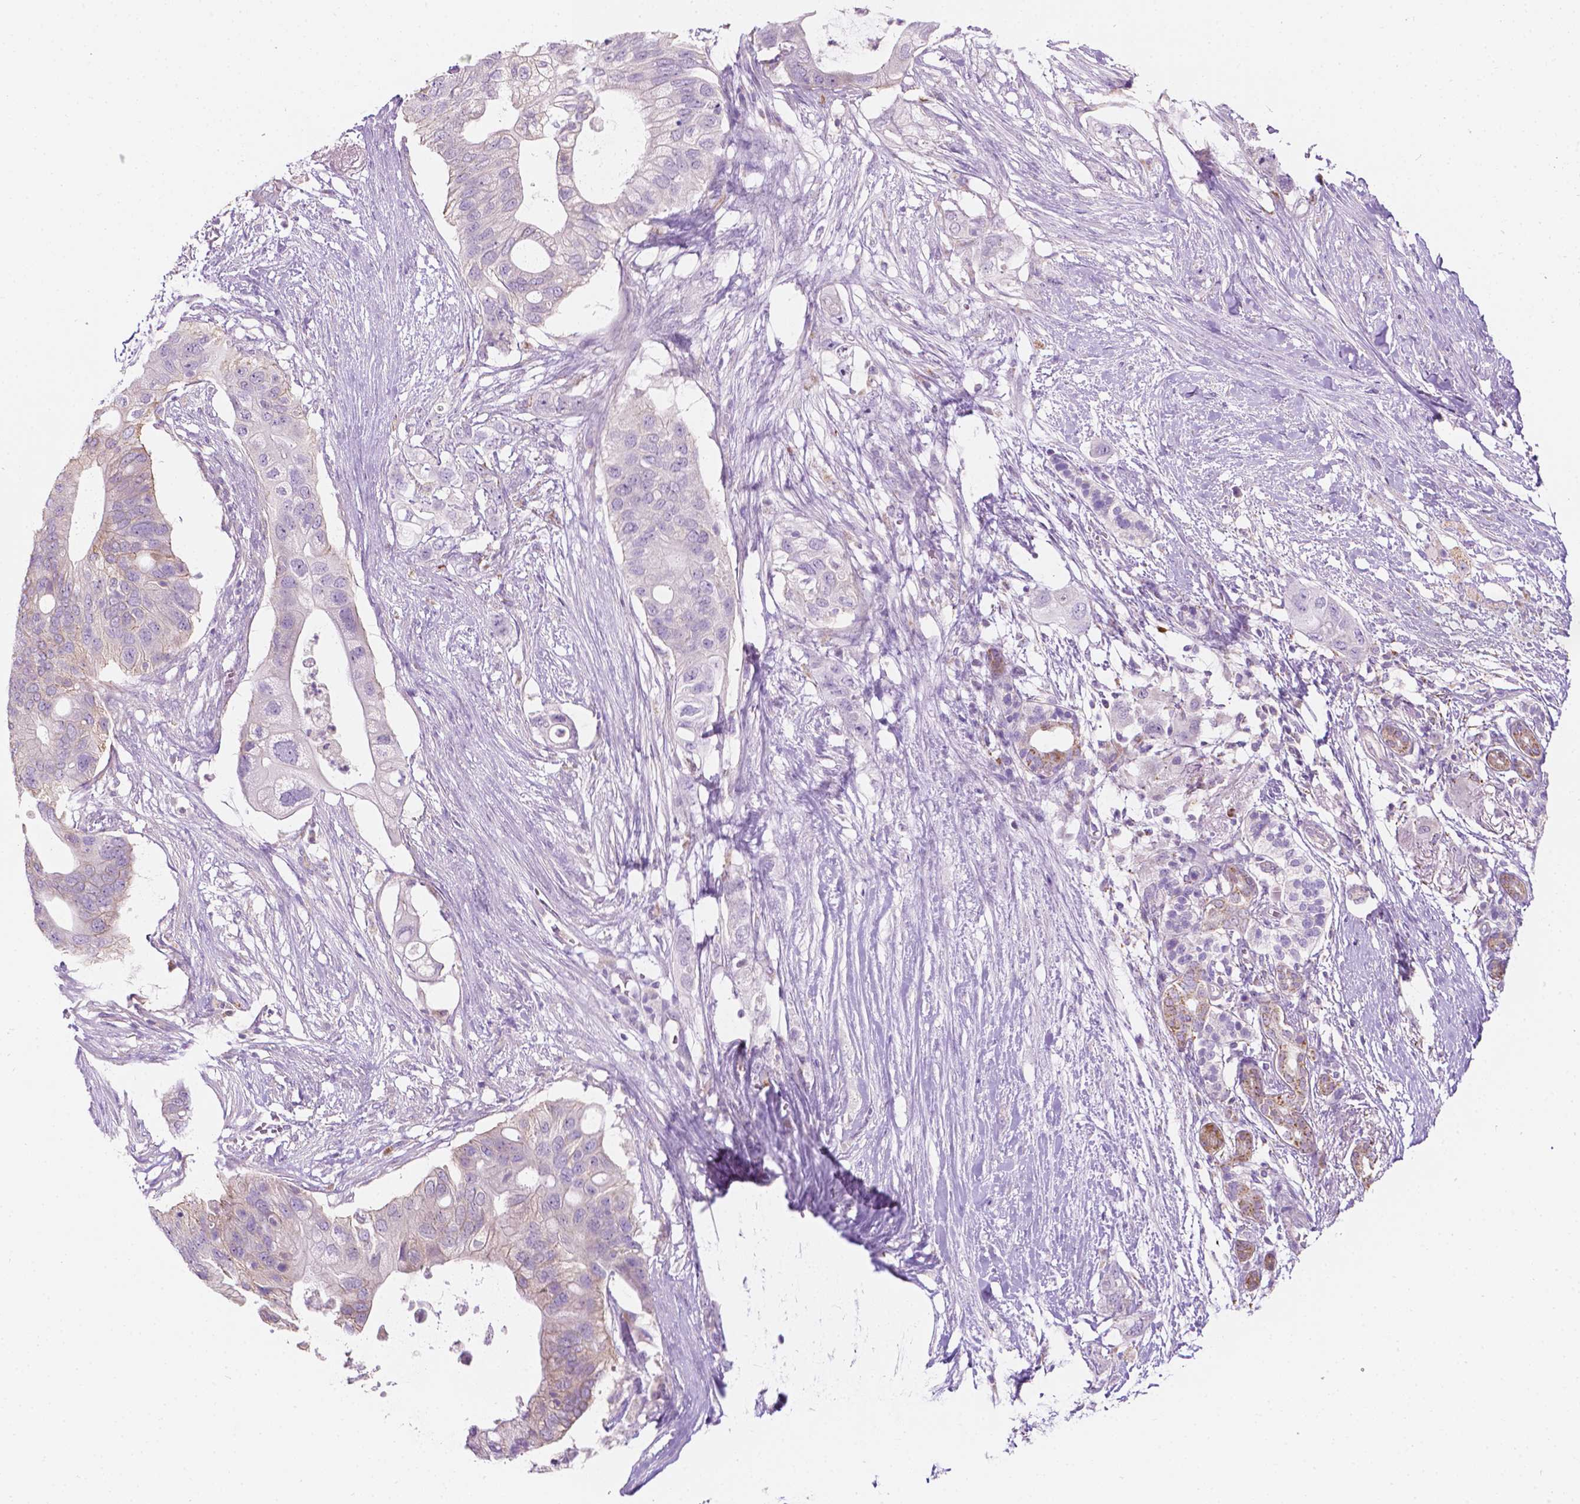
{"staining": {"intensity": "weak", "quantity": "<25%", "location": "cytoplasmic/membranous"}, "tissue": "pancreatic cancer", "cell_type": "Tumor cells", "image_type": "cancer", "snomed": [{"axis": "morphology", "description": "Adenocarcinoma, NOS"}, {"axis": "topography", "description": "Pancreas"}], "caption": "Tumor cells show no significant positivity in pancreatic adenocarcinoma.", "gene": "NOS1AP", "patient": {"sex": "female", "age": 72}}